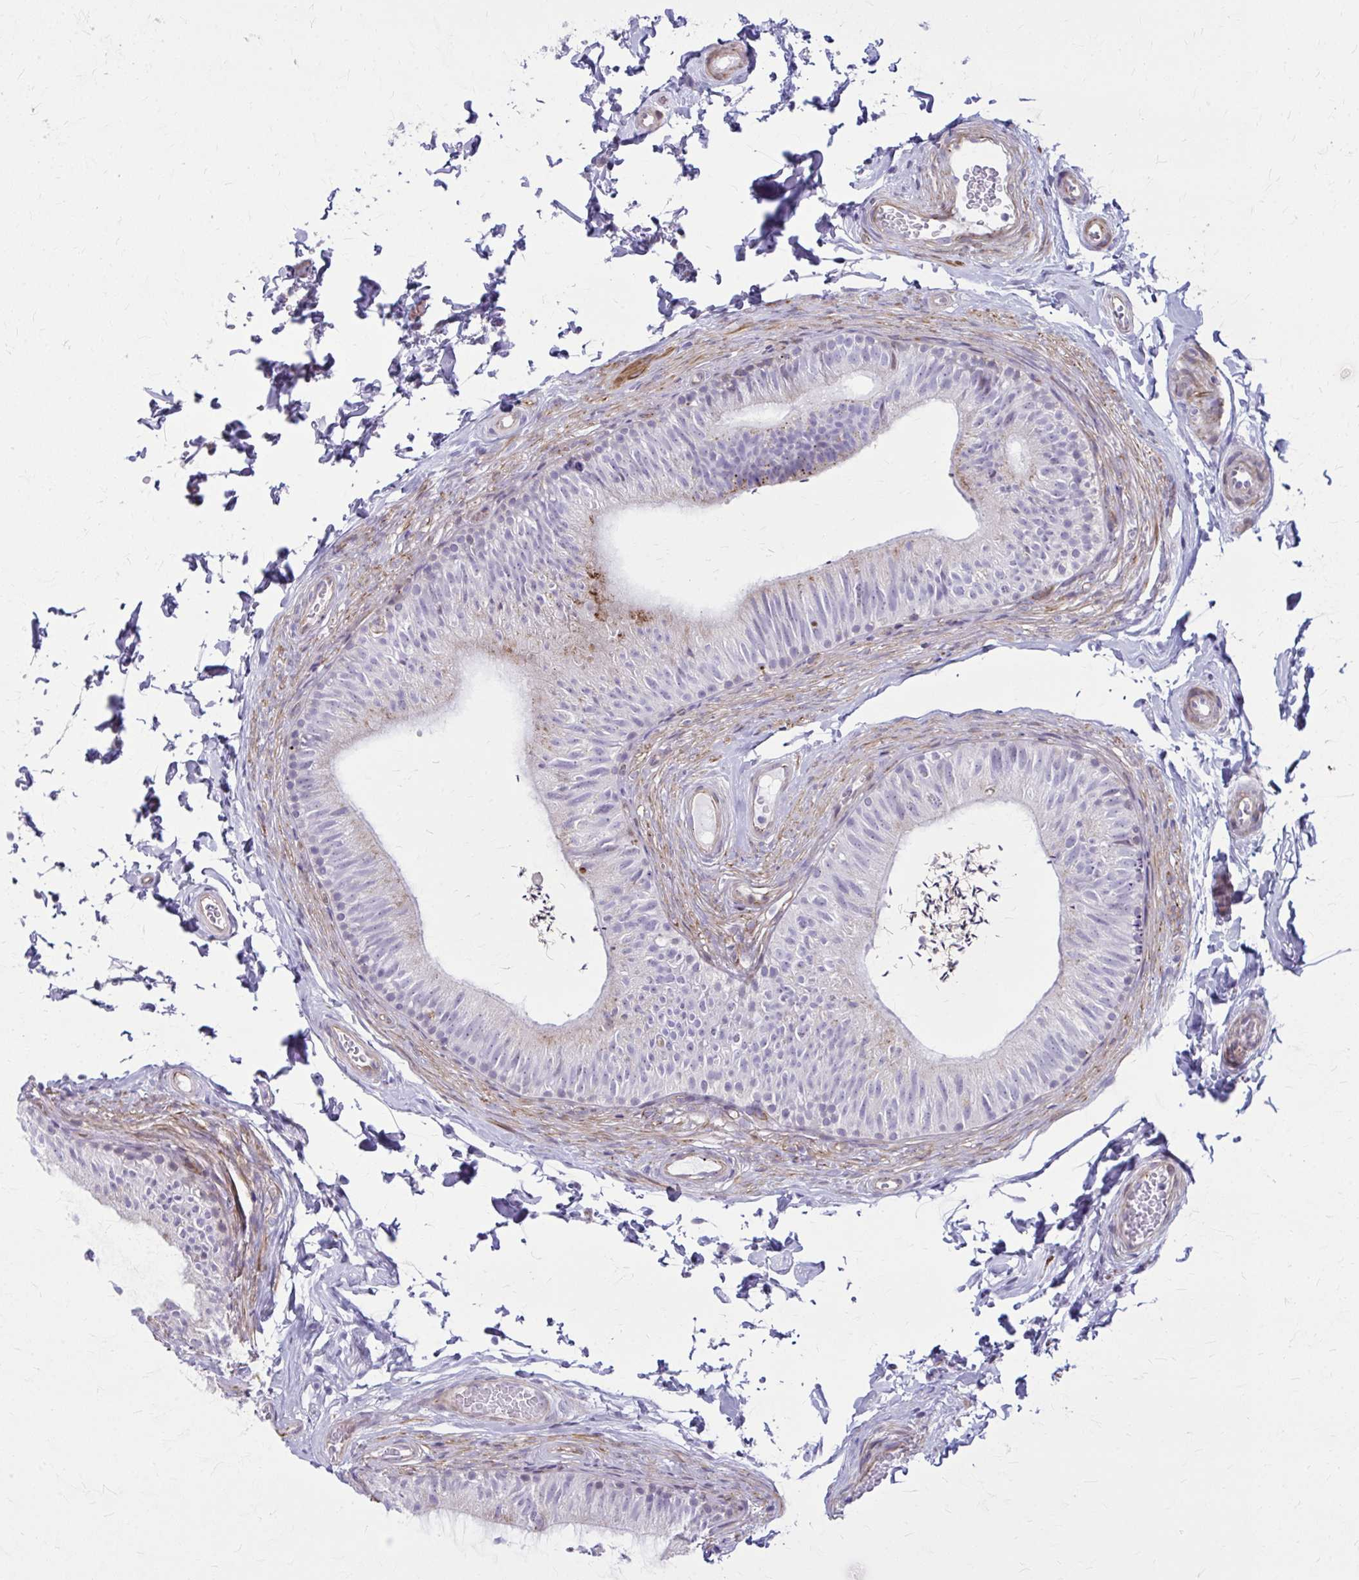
{"staining": {"intensity": "moderate", "quantity": "<25%", "location": "cytoplasmic/membranous"}, "tissue": "epididymis", "cell_type": "Glandular cells", "image_type": "normal", "snomed": [{"axis": "morphology", "description": "Normal tissue, NOS"}, {"axis": "topography", "description": "Epididymis, spermatic cord, NOS"}, {"axis": "topography", "description": "Epididymis"}, {"axis": "topography", "description": "Peripheral nerve tissue"}], "caption": "Immunohistochemistry (DAB (3,3'-diaminobenzidine)) staining of unremarkable human epididymis reveals moderate cytoplasmic/membranous protein positivity in approximately <25% of glandular cells.", "gene": "LRRC4B", "patient": {"sex": "male", "age": 29}}